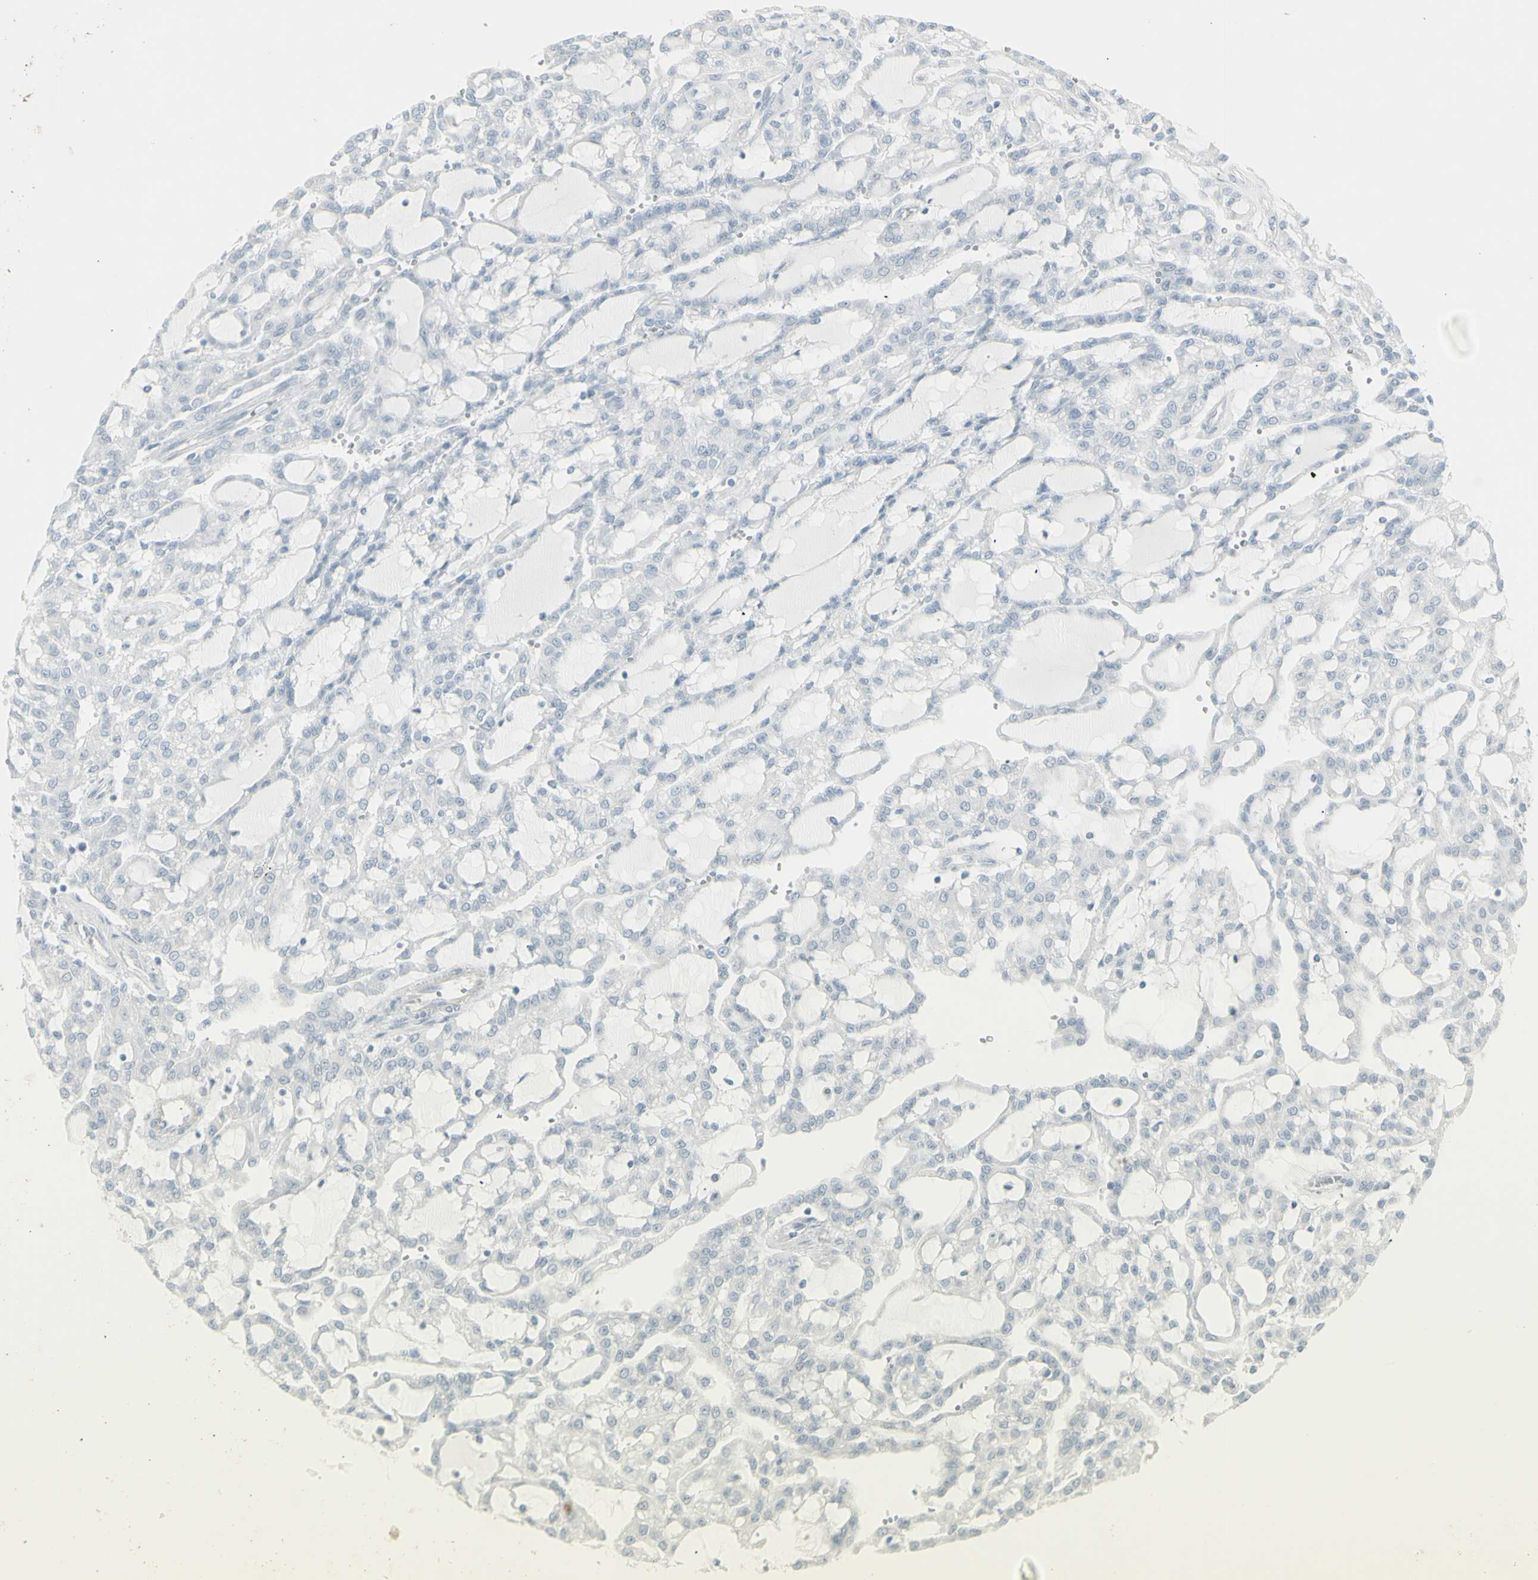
{"staining": {"intensity": "negative", "quantity": "none", "location": "none"}, "tissue": "renal cancer", "cell_type": "Tumor cells", "image_type": "cancer", "snomed": [{"axis": "morphology", "description": "Adenocarcinoma, NOS"}, {"axis": "topography", "description": "Kidney"}], "caption": "Immunohistochemistry photomicrograph of renal cancer (adenocarcinoma) stained for a protein (brown), which demonstrates no positivity in tumor cells.", "gene": "YBX2", "patient": {"sex": "male", "age": 63}}